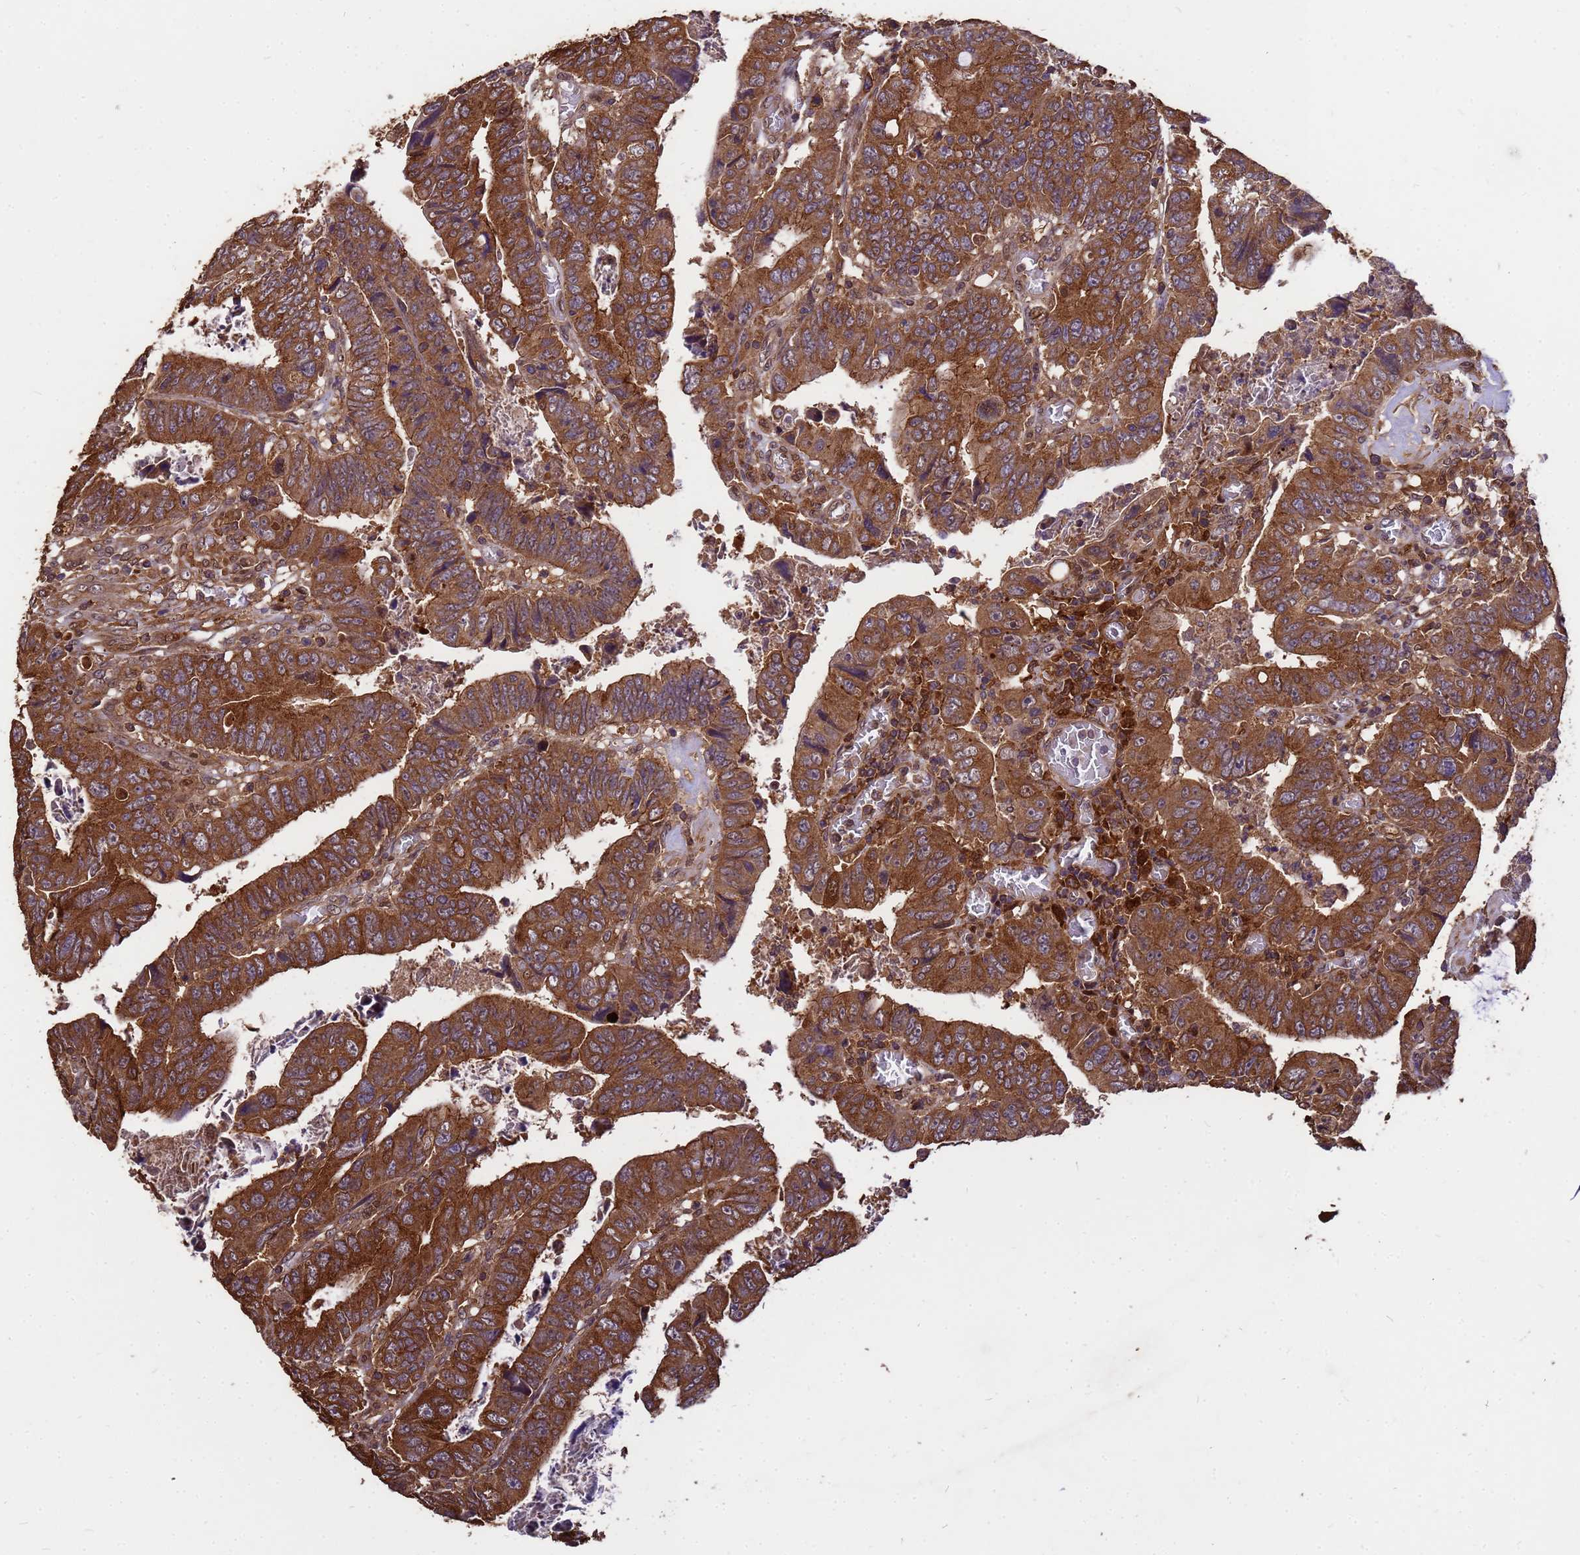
{"staining": {"intensity": "strong", "quantity": ">75%", "location": "cytoplasmic/membranous"}, "tissue": "colorectal cancer", "cell_type": "Tumor cells", "image_type": "cancer", "snomed": [{"axis": "morphology", "description": "Normal tissue, NOS"}, {"axis": "morphology", "description": "Adenocarcinoma, NOS"}, {"axis": "topography", "description": "Rectum"}], "caption": "IHC photomicrograph of neoplastic tissue: colorectal cancer (adenocarcinoma) stained using immunohistochemistry (IHC) exhibits high levels of strong protein expression localized specifically in the cytoplasmic/membranous of tumor cells, appearing as a cytoplasmic/membranous brown color.", "gene": "ZNF618", "patient": {"sex": "female", "age": 65}}